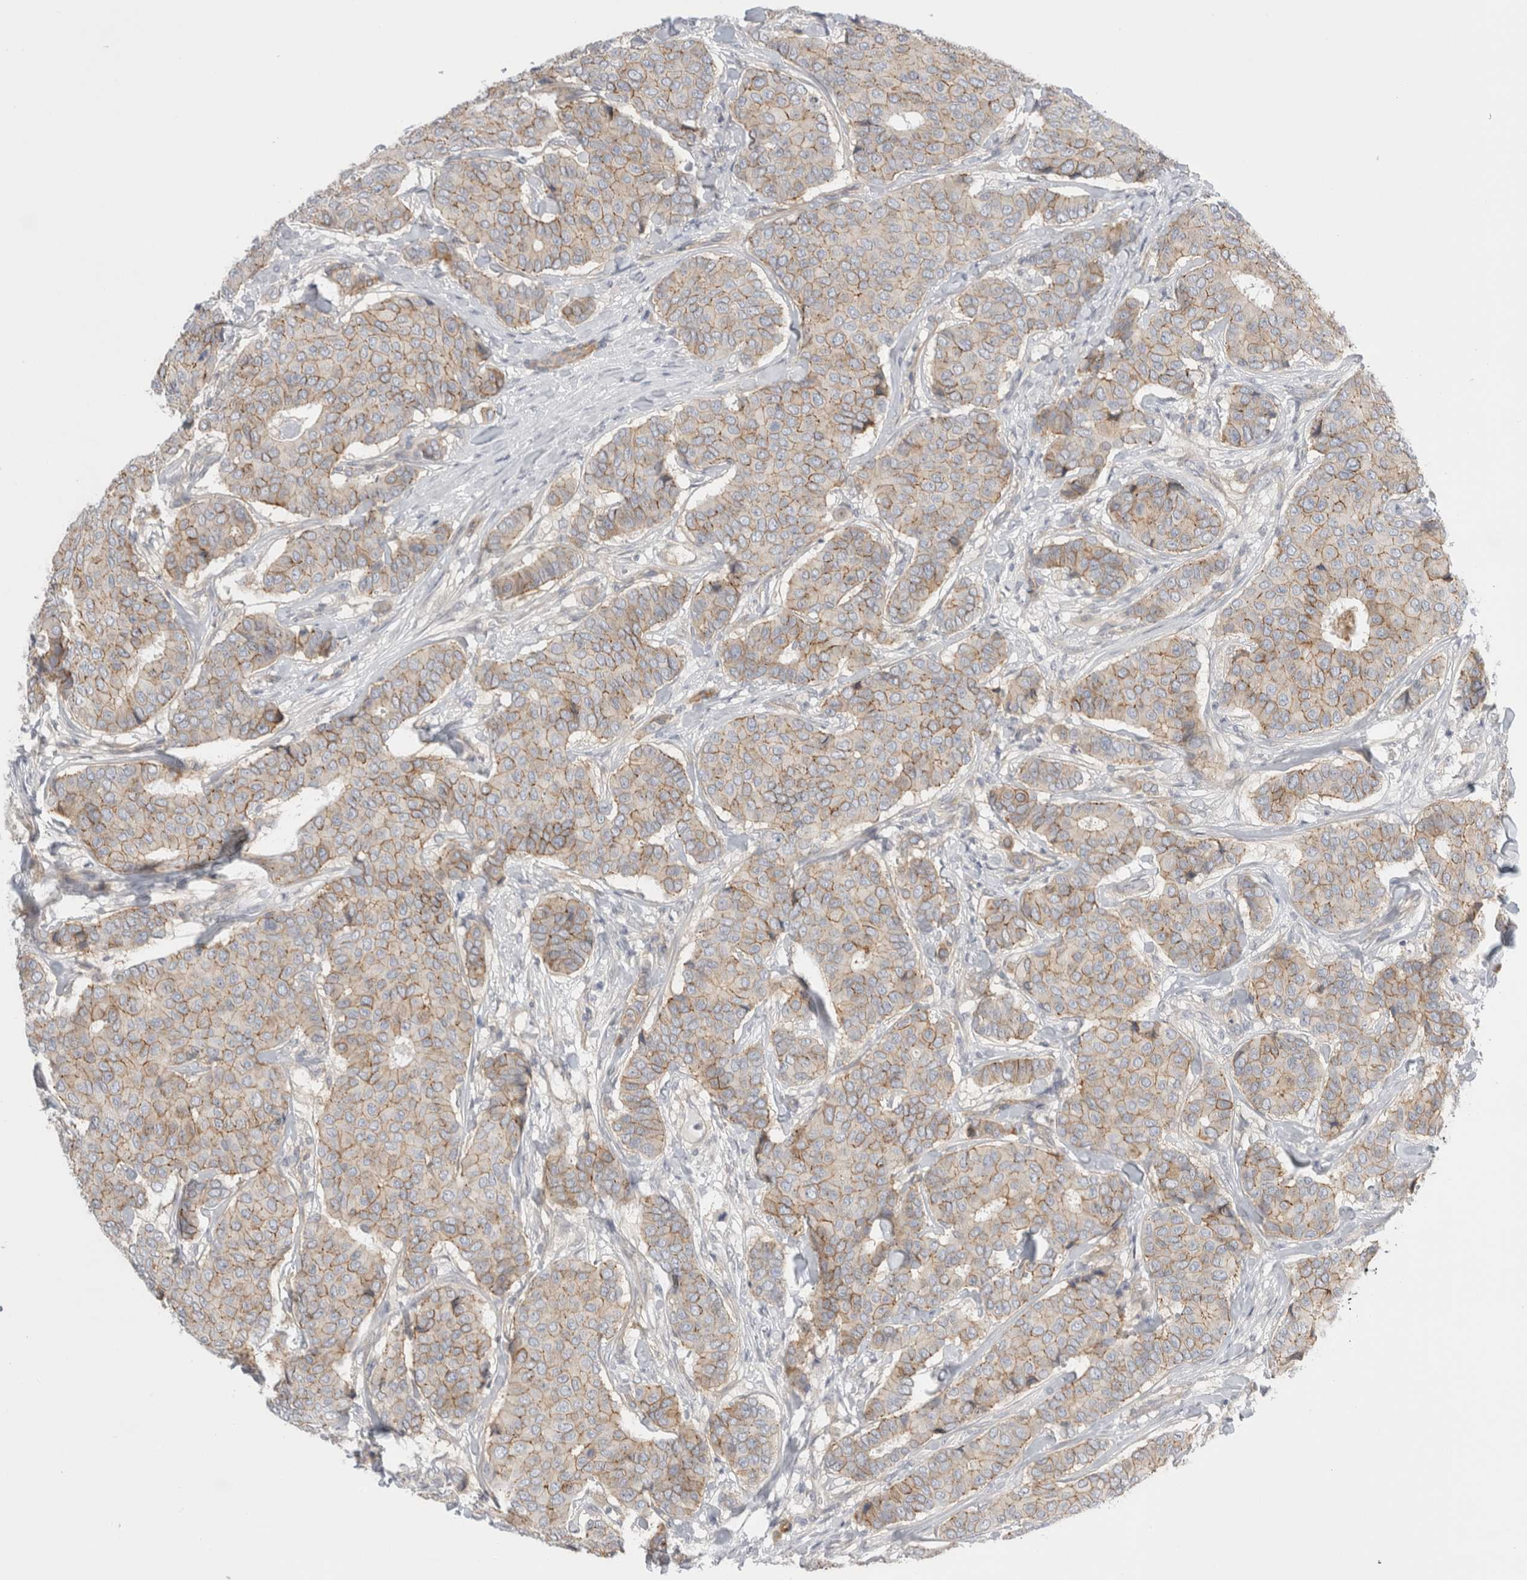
{"staining": {"intensity": "weak", "quantity": ">75%", "location": "cytoplasmic/membranous"}, "tissue": "breast cancer", "cell_type": "Tumor cells", "image_type": "cancer", "snomed": [{"axis": "morphology", "description": "Duct carcinoma"}, {"axis": "topography", "description": "Breast"}], "caption": "IHC of intraductal carcinoma (breast) reveals low levels of weak cytoplasmic/membranous staining in approximately >75% of tumor cells.", "gene": "VANGL1", "patient": {"sex": "female", "age": 75}}